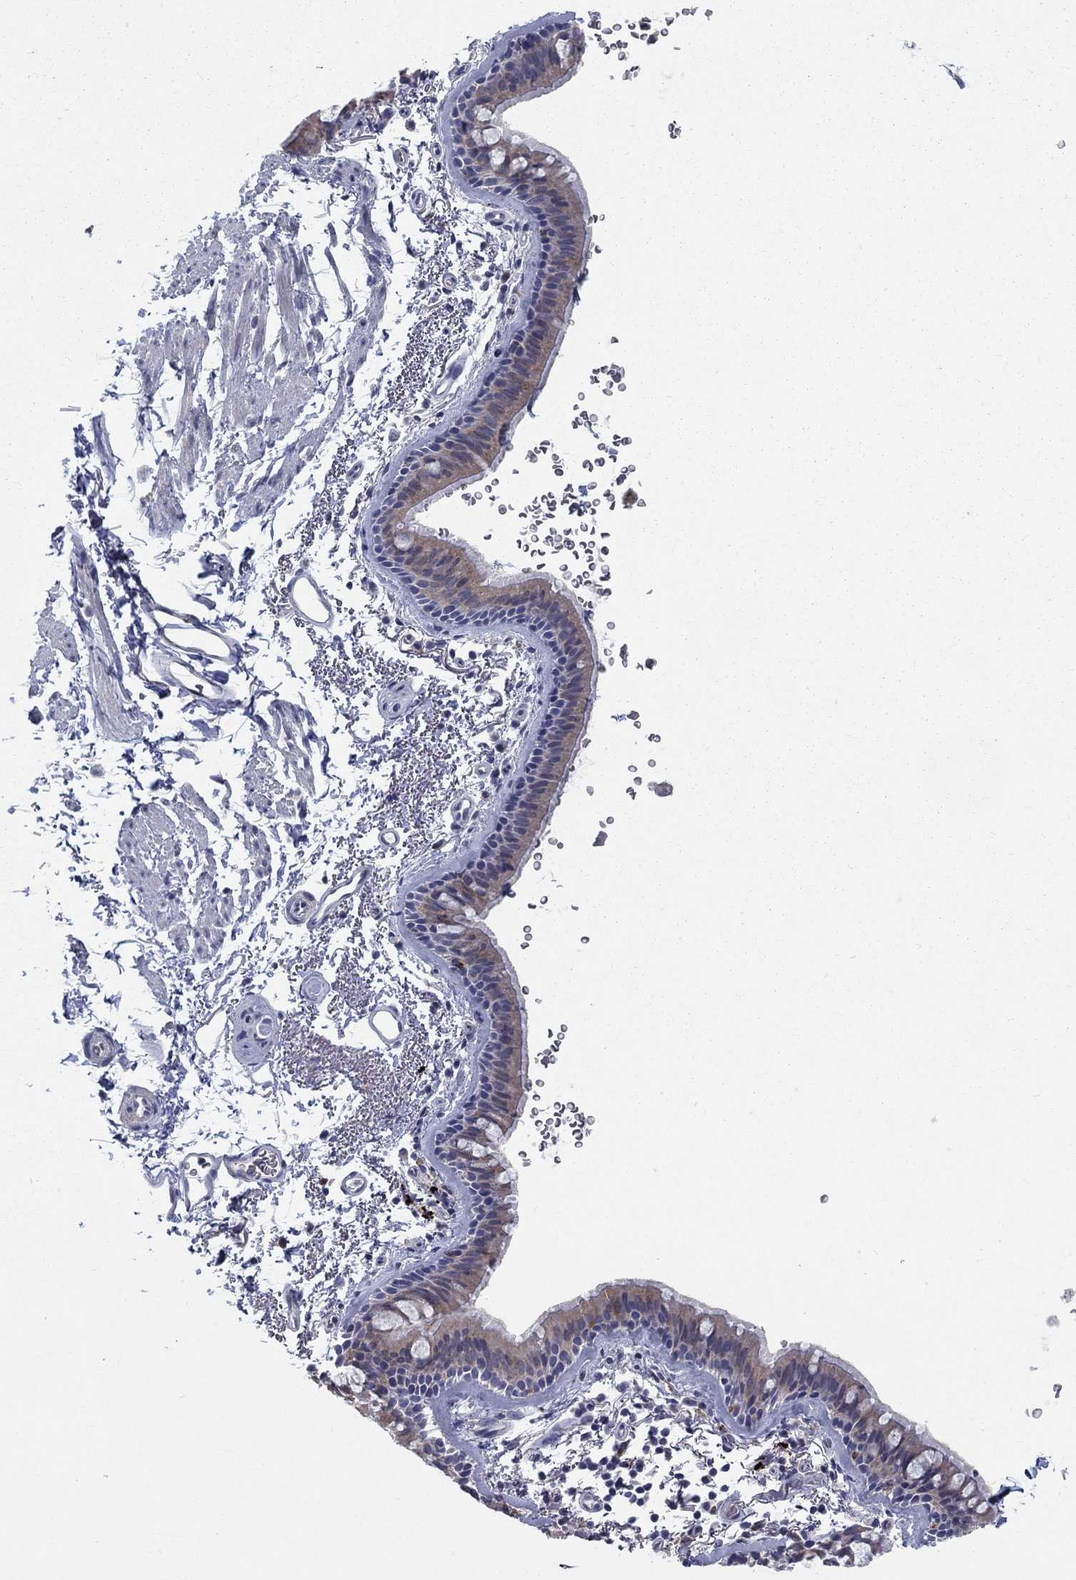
{"staining": {"intensity": "weak", "quantity": ">75%", "location": "cytoplasmic/membranous"}, "tissue": "bronchus", "cell_type": "Respiratory epithelial cells", "image_type": "normal", "snomed": [{"axis": "morphology", "description": "Normal tissue, NOS"}, {"axis": "topography", "description": "Lymph node"}, {"axis": "topography", "description": "Bronchus"}], "caption": "A brown stain labels weak cytoplasmic/membranous expression of a protein in respiratory epithelial cells of normal bronchus. The protein of interest is stained brown, and the nuclei are stained in blue (DAB (3,3'-diaminobenzidine) IHC with brightfield microscopy, high magnification).", "gene": "MTSS2", "patient": {"sex": "female", "age": 70}}